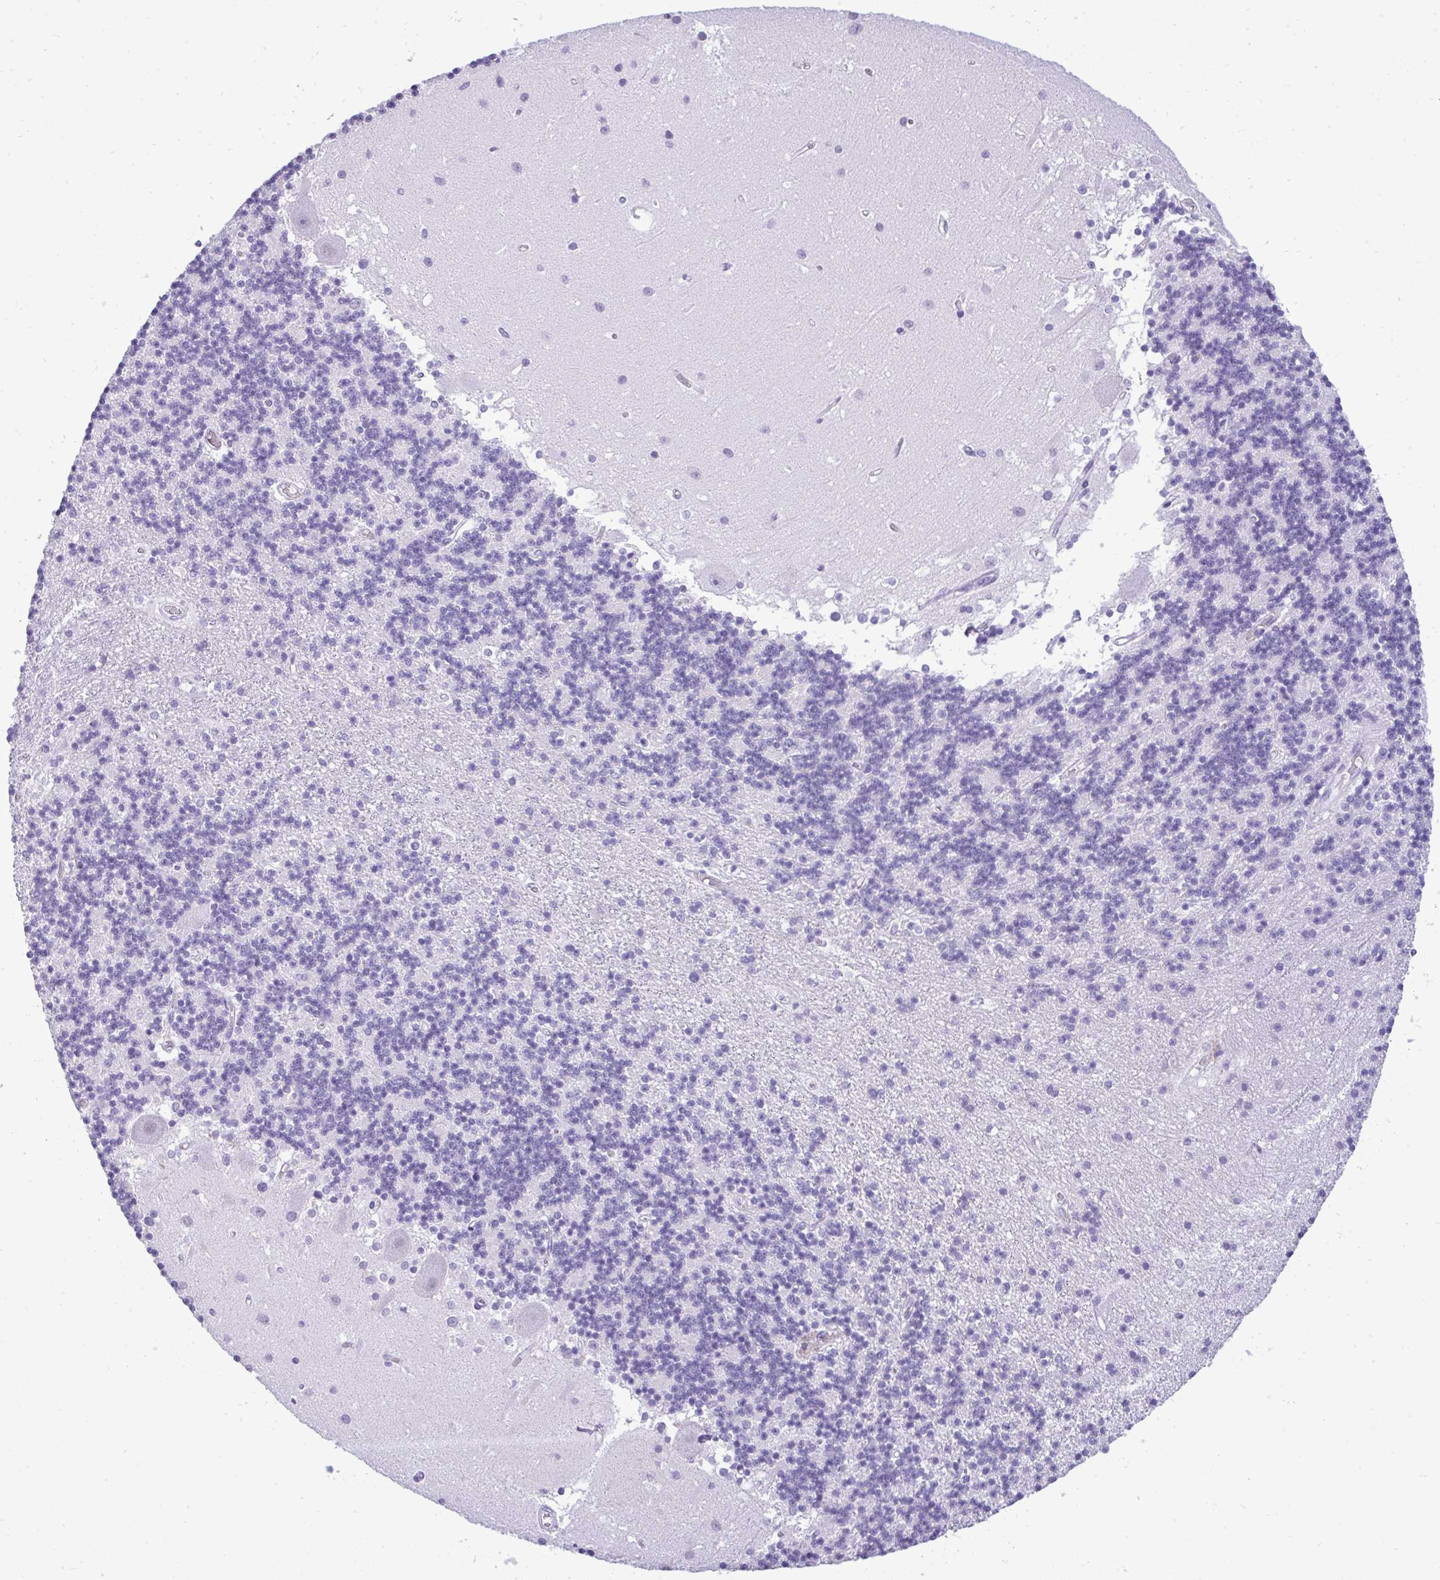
{"staining": {"intensity": "negative", "quantity": "none", "location": "none"}, "tissue": "cerebellum", "cell_type": "Cells in granular layer", "image_type": "normal", "snomed": [{"axis": "morphology", "description": "Normal tissue, NOS"}, {"axis": "topography", "description": "Cerebellum"}], "caption": "Cerebellum was stained to show a protein in brown. There is no significant positivity in cells in granular layer. (DAB (3,3'-diaminobenzidine) IHC, high magnification).", "gene": "PRM2", "patient": {"sex": "male", "age": 54}}